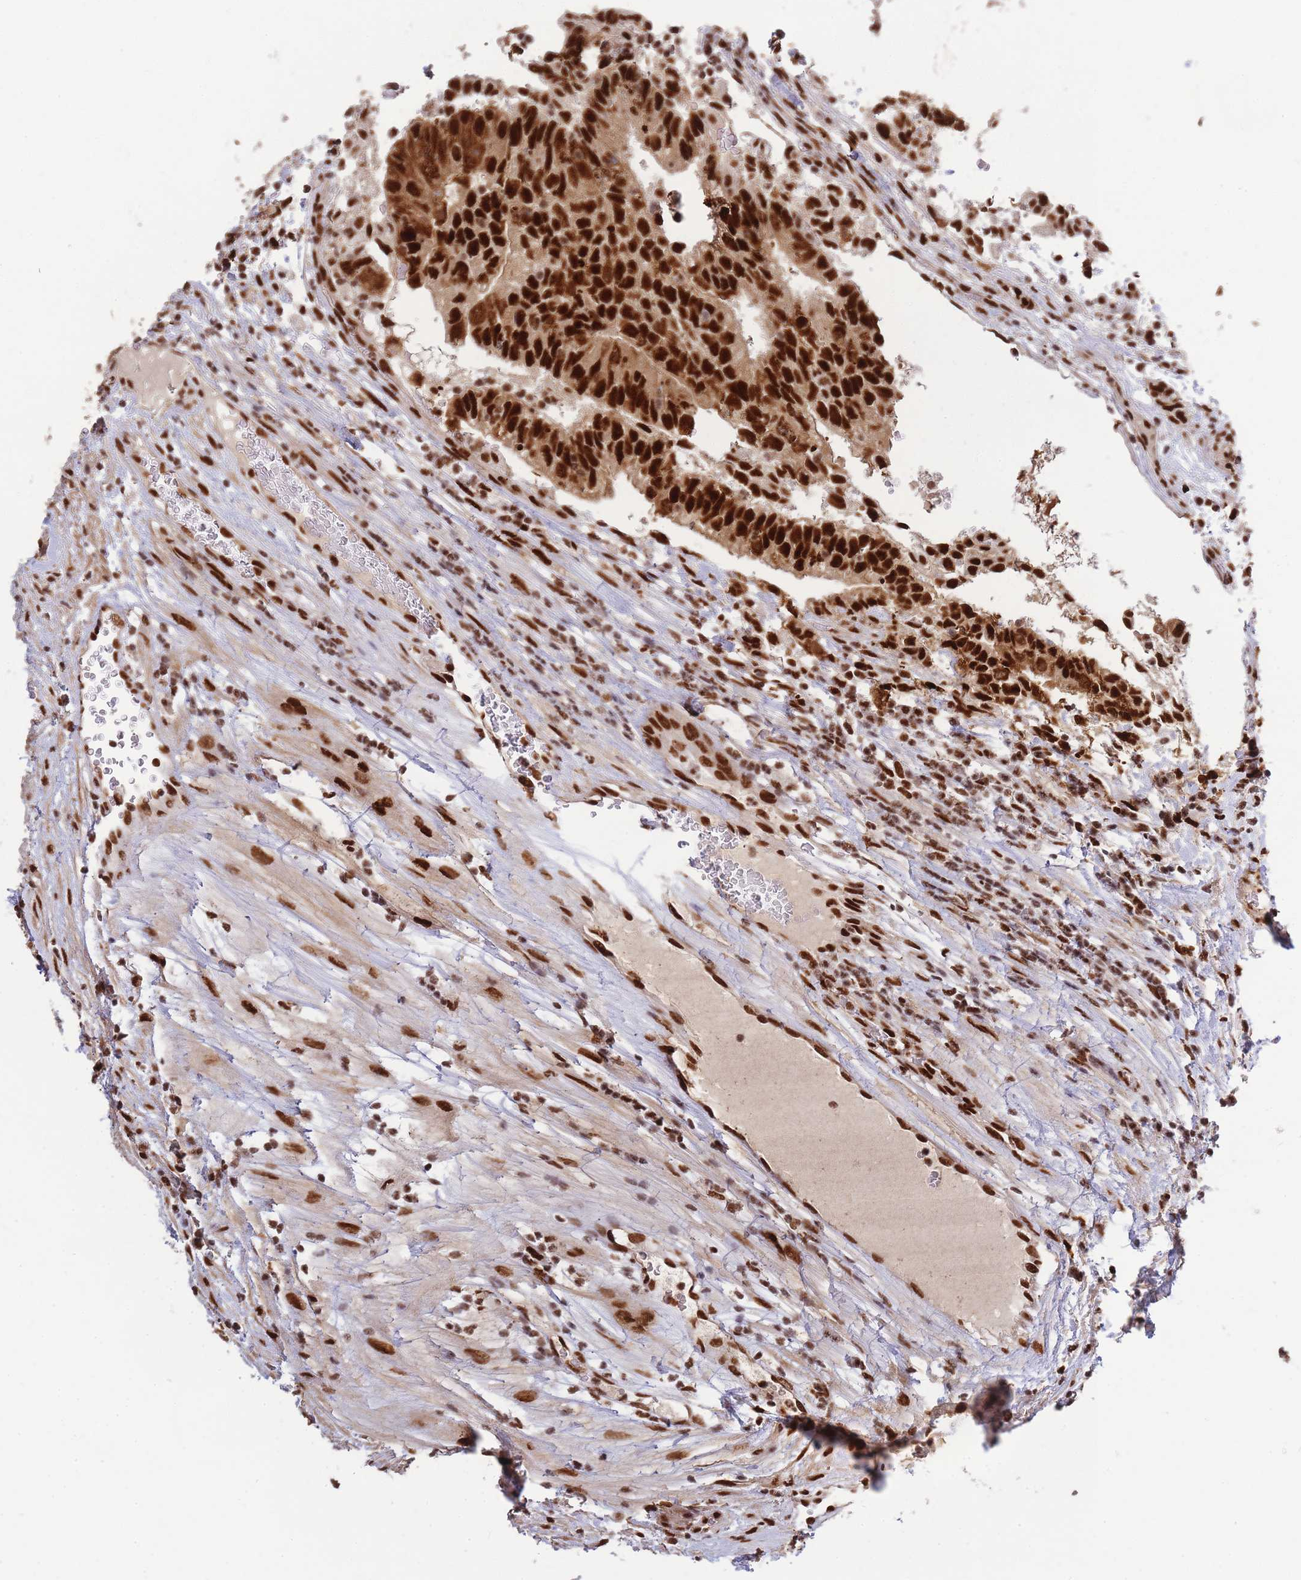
{"staining": {"intensity": "strong", "quantity": ">75%", "location": "nuclear"}, "tissue": "testis cancer", "cell_type": "Tumor cells", "image_type": "cancer", "snomed": [{"axis": "morphology", "description": "Normal tissue, NOS"}, {"axis": "morphology", "description": "Carcinoma, Embryonal, NOS"}, {"axis": "topography", "description": "Testis"}], "caption": "Immunohistochemistry (IHC) of human embryonal carcinoma (testis) shows high levels of strong nuclear staining in about >75% of tumor cells.", "gene": "PRKDC", "patient": {"sex": "male", "age": 32}}